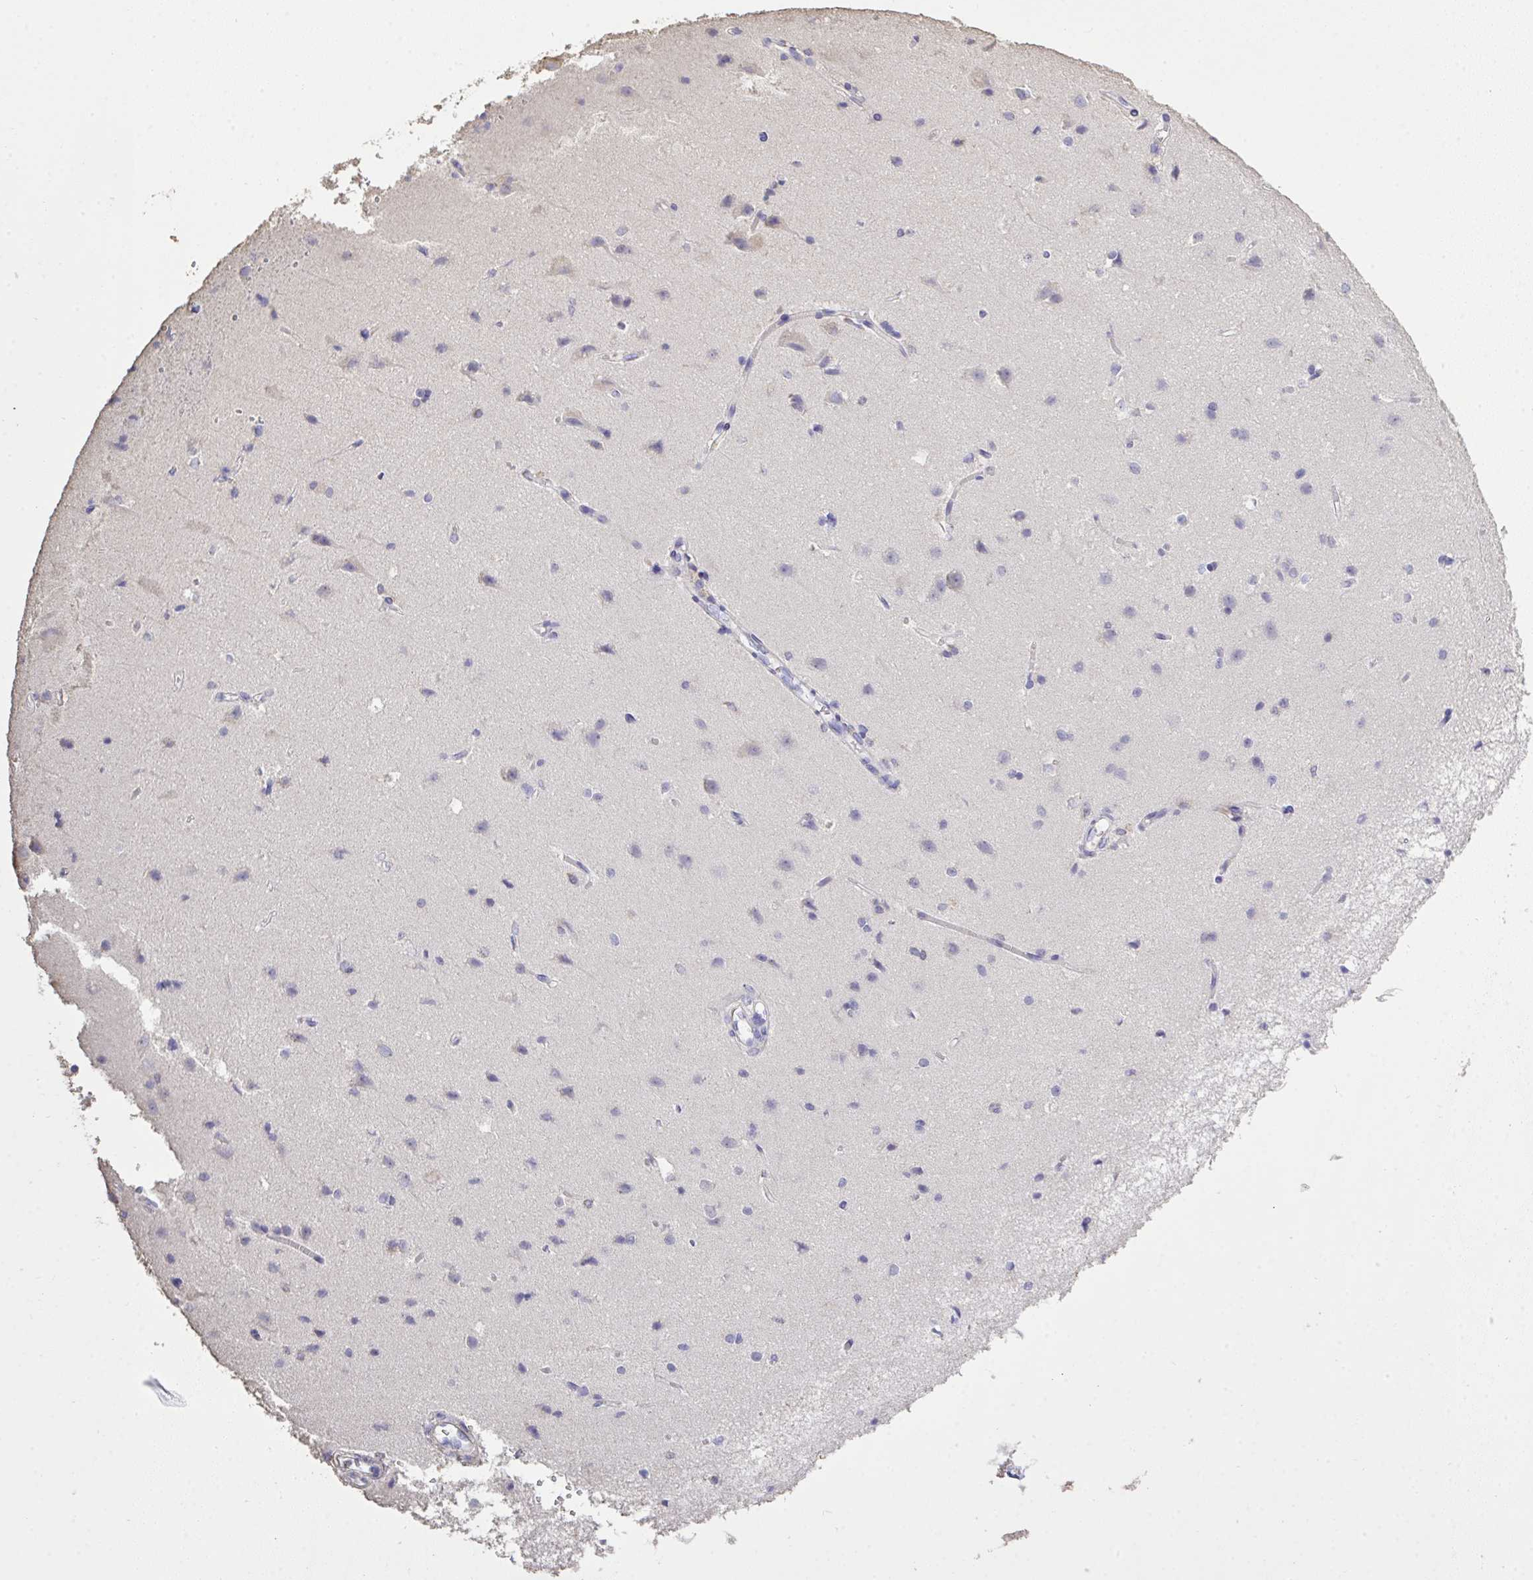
{"staining": {"intensity": "negative", "quantity": "none", "location": "none"}, "tissue": "cerebral cortex", "cell_type": "Endothelial cells", "image_type": "normal", "snomed": [{"axis": "morphology", "description": "Normal tissue, NOS"}, {"axis": "topography", "description": "Cerebral cortex"}], "caption": "Photomicrograph shows no protein positivity in endothelial cells of benign cerebral cortex. Brightfield microscopy of immunohistochemistry stained with DAB (brown) and hematoxylin (blue), captured at high magnification.", "gene": "IL23R", "patient": {"sex": "male", "age": 37}}